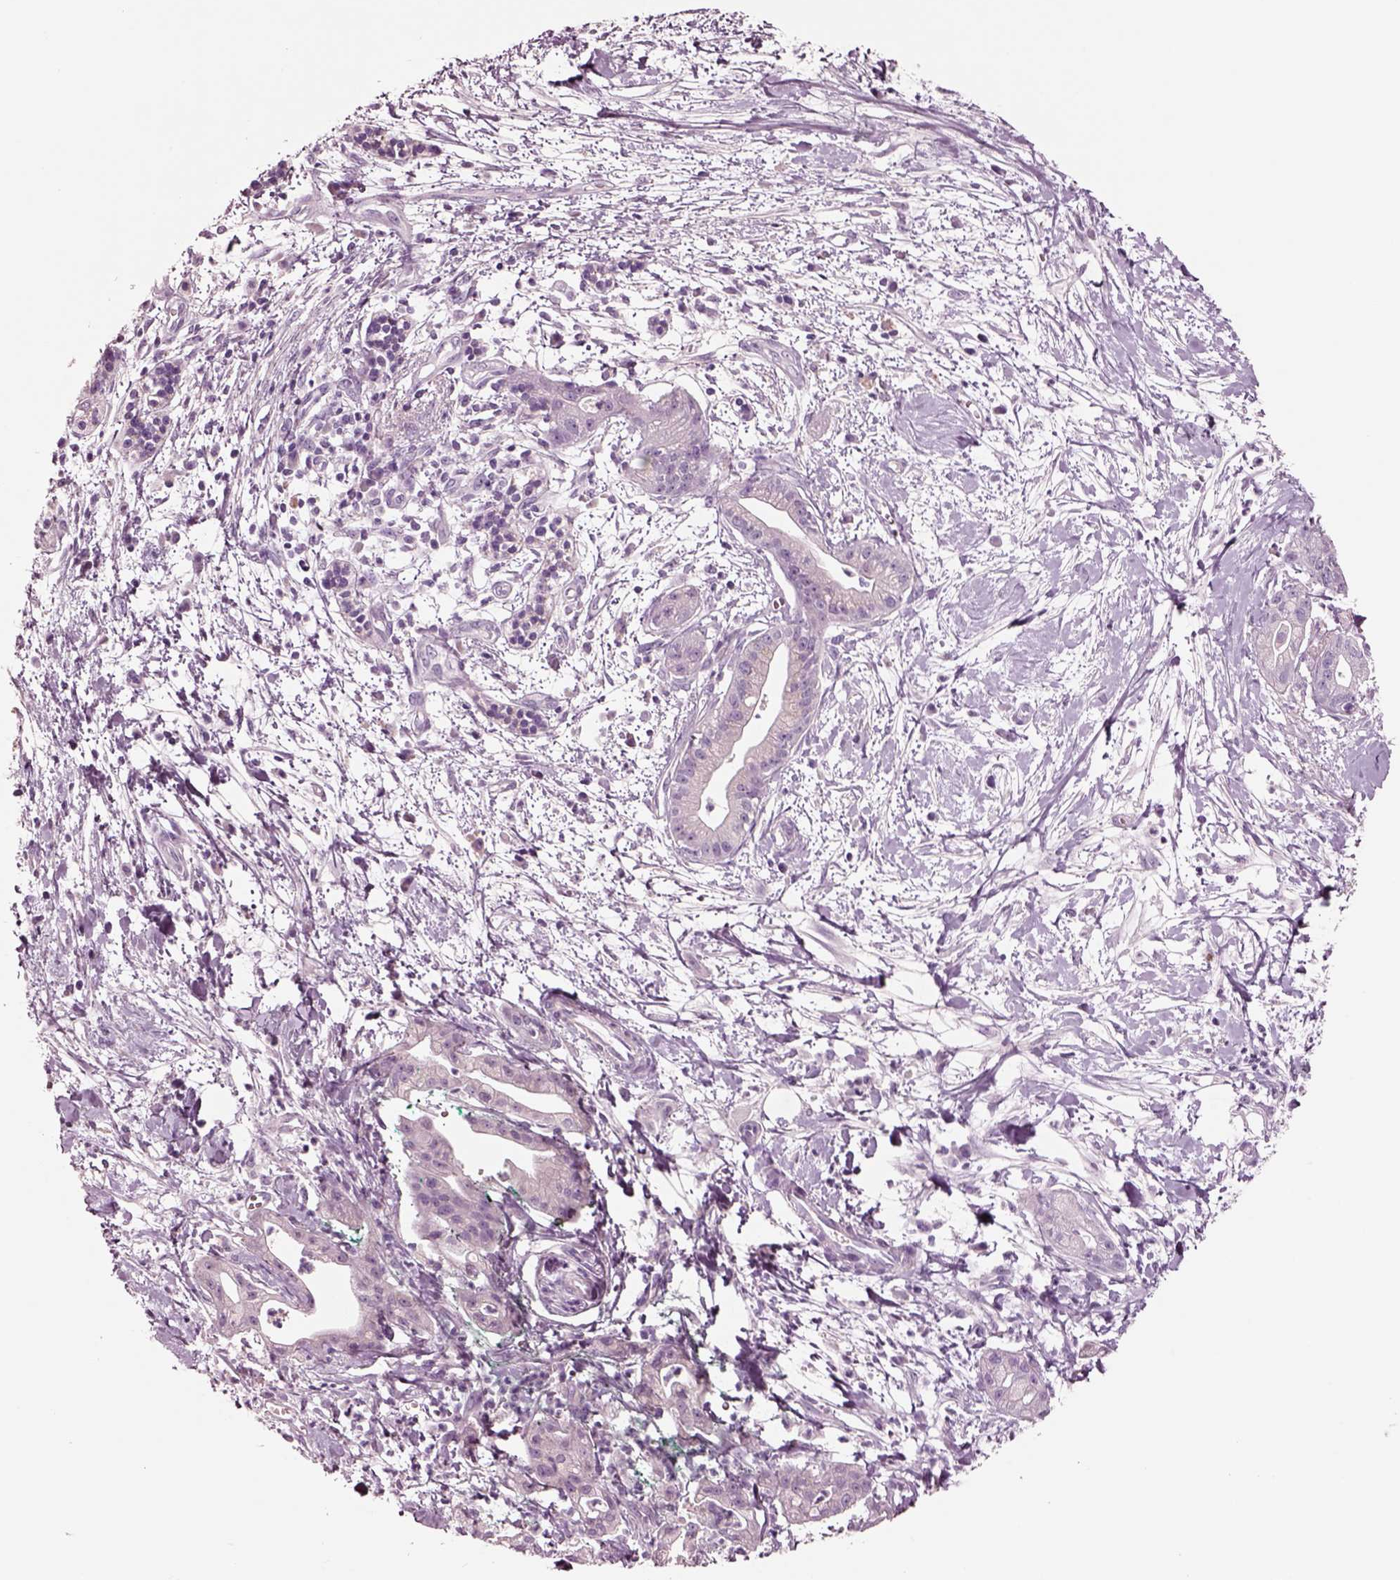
{"staining": {"intensity": "negative", "quantity": "none", "location": "none"}, "tissue": "pancreatic cancer", "cell_type": "Tumor cells", "image_type": "cancer", "snomed": [{"axis": "morphology", "description": "Normal tissue, NOS"}, {"axis": "morphology", "description": "Adenocarcinoma, NOS"}, {"axis": "topography", "description": "Lymph node"}, {"axis": "topography", "description": "Pancreas"}], "caption": "Photomicrograph shows no significant protein expression in tumor cells of pancreatic adenocarcinoma.", "gene": "NMRK2", "patient": {"sex": "female", "age": 58}}